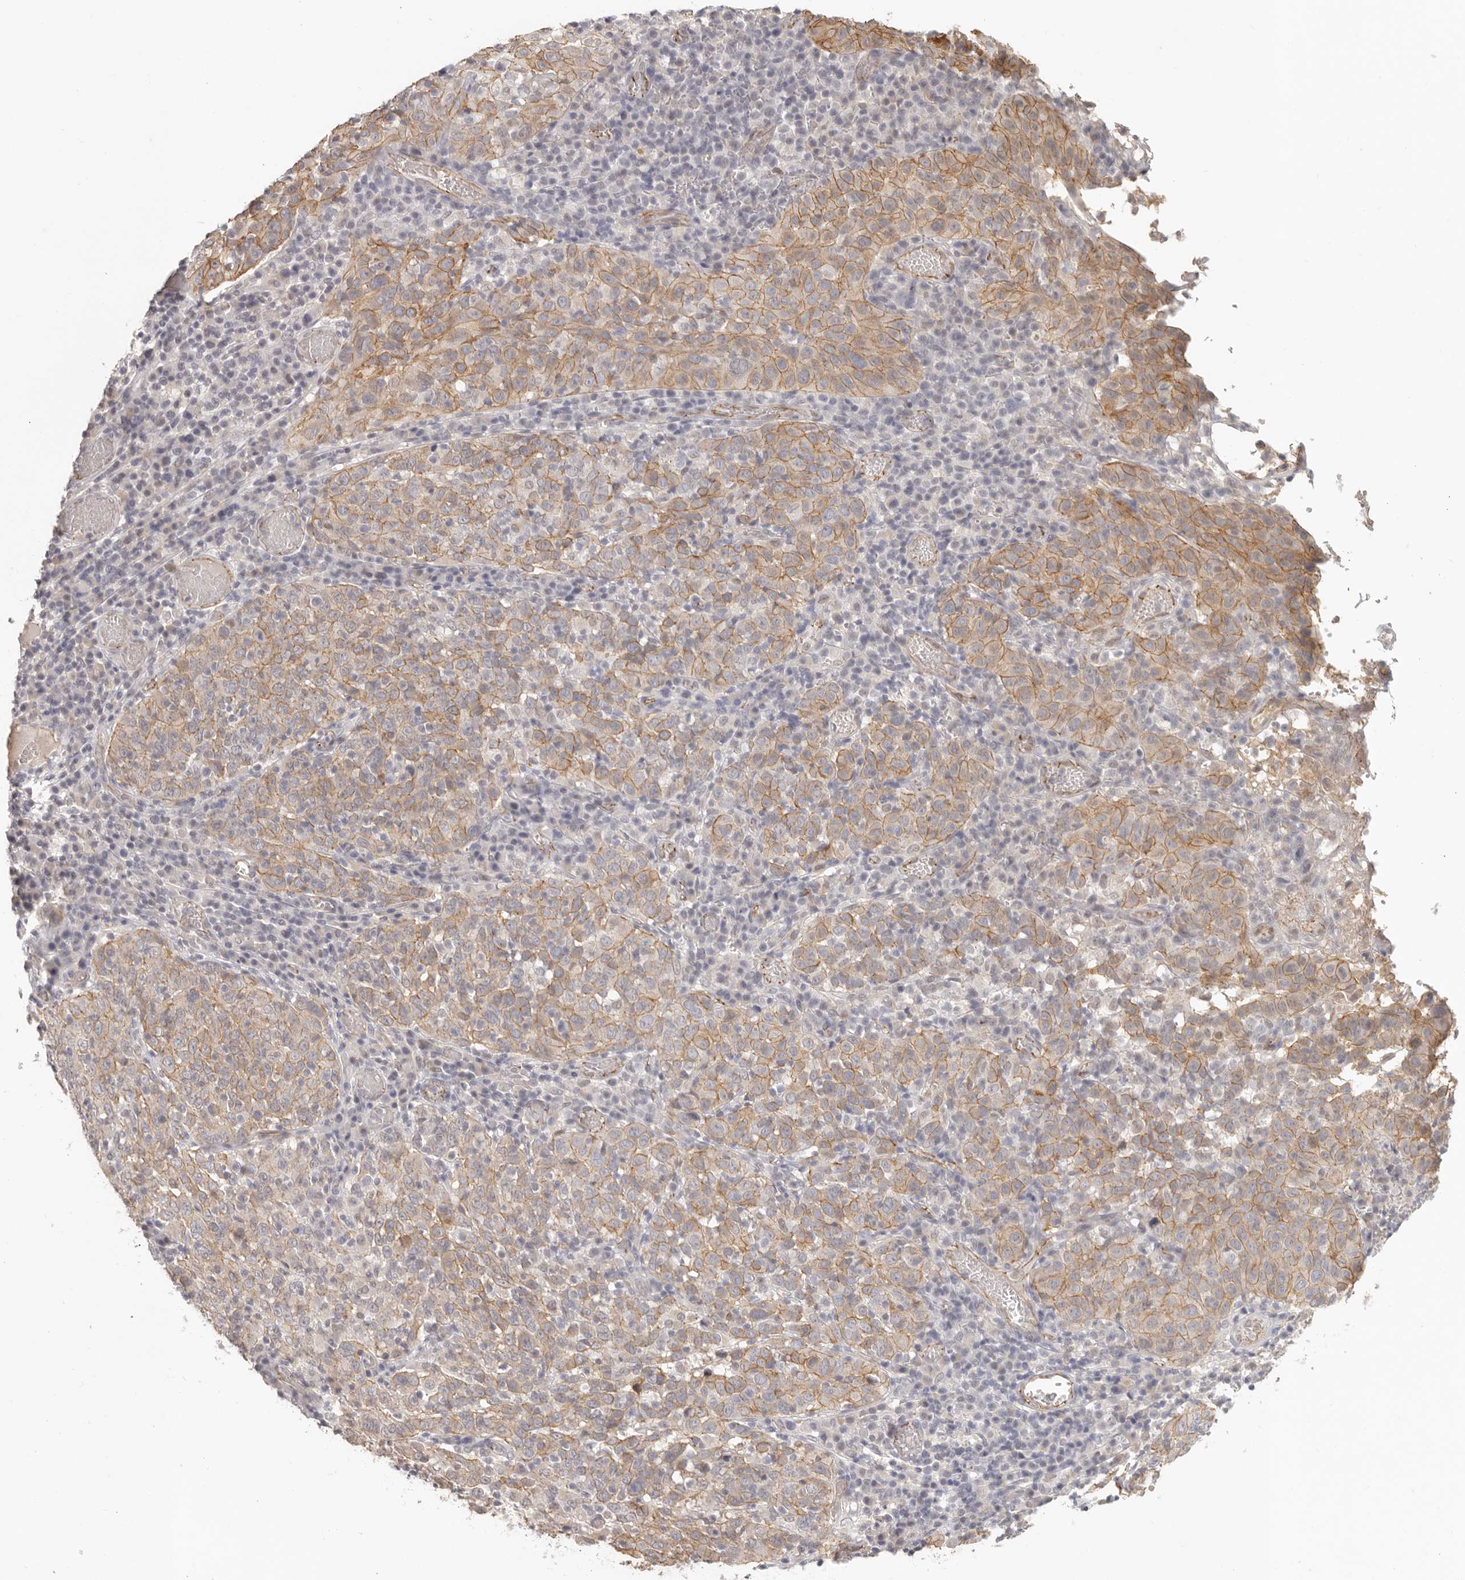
{"staining": {"intensity": "moderate", "quantity": ">75%", "location": "cytoplasmic/membranous"}, "tissue": "cervical cancer", "cell_type": "Tumor cells", "image_type": "cancer", "snomed": [{"axis": "morphology", "description": "Squamous cell carcinoma, NOS"}, {"axis": "topography", "description": "Cervix"}], "caption": "Protein analysis of cervical cancer (squamous cell carcinoma) tissue reveals moderate cytoplasmic/membranous staining in approximately >75% of tumor cells.", "gene": "ANXA9", "patient": {"sex": "female", "age": 46}}